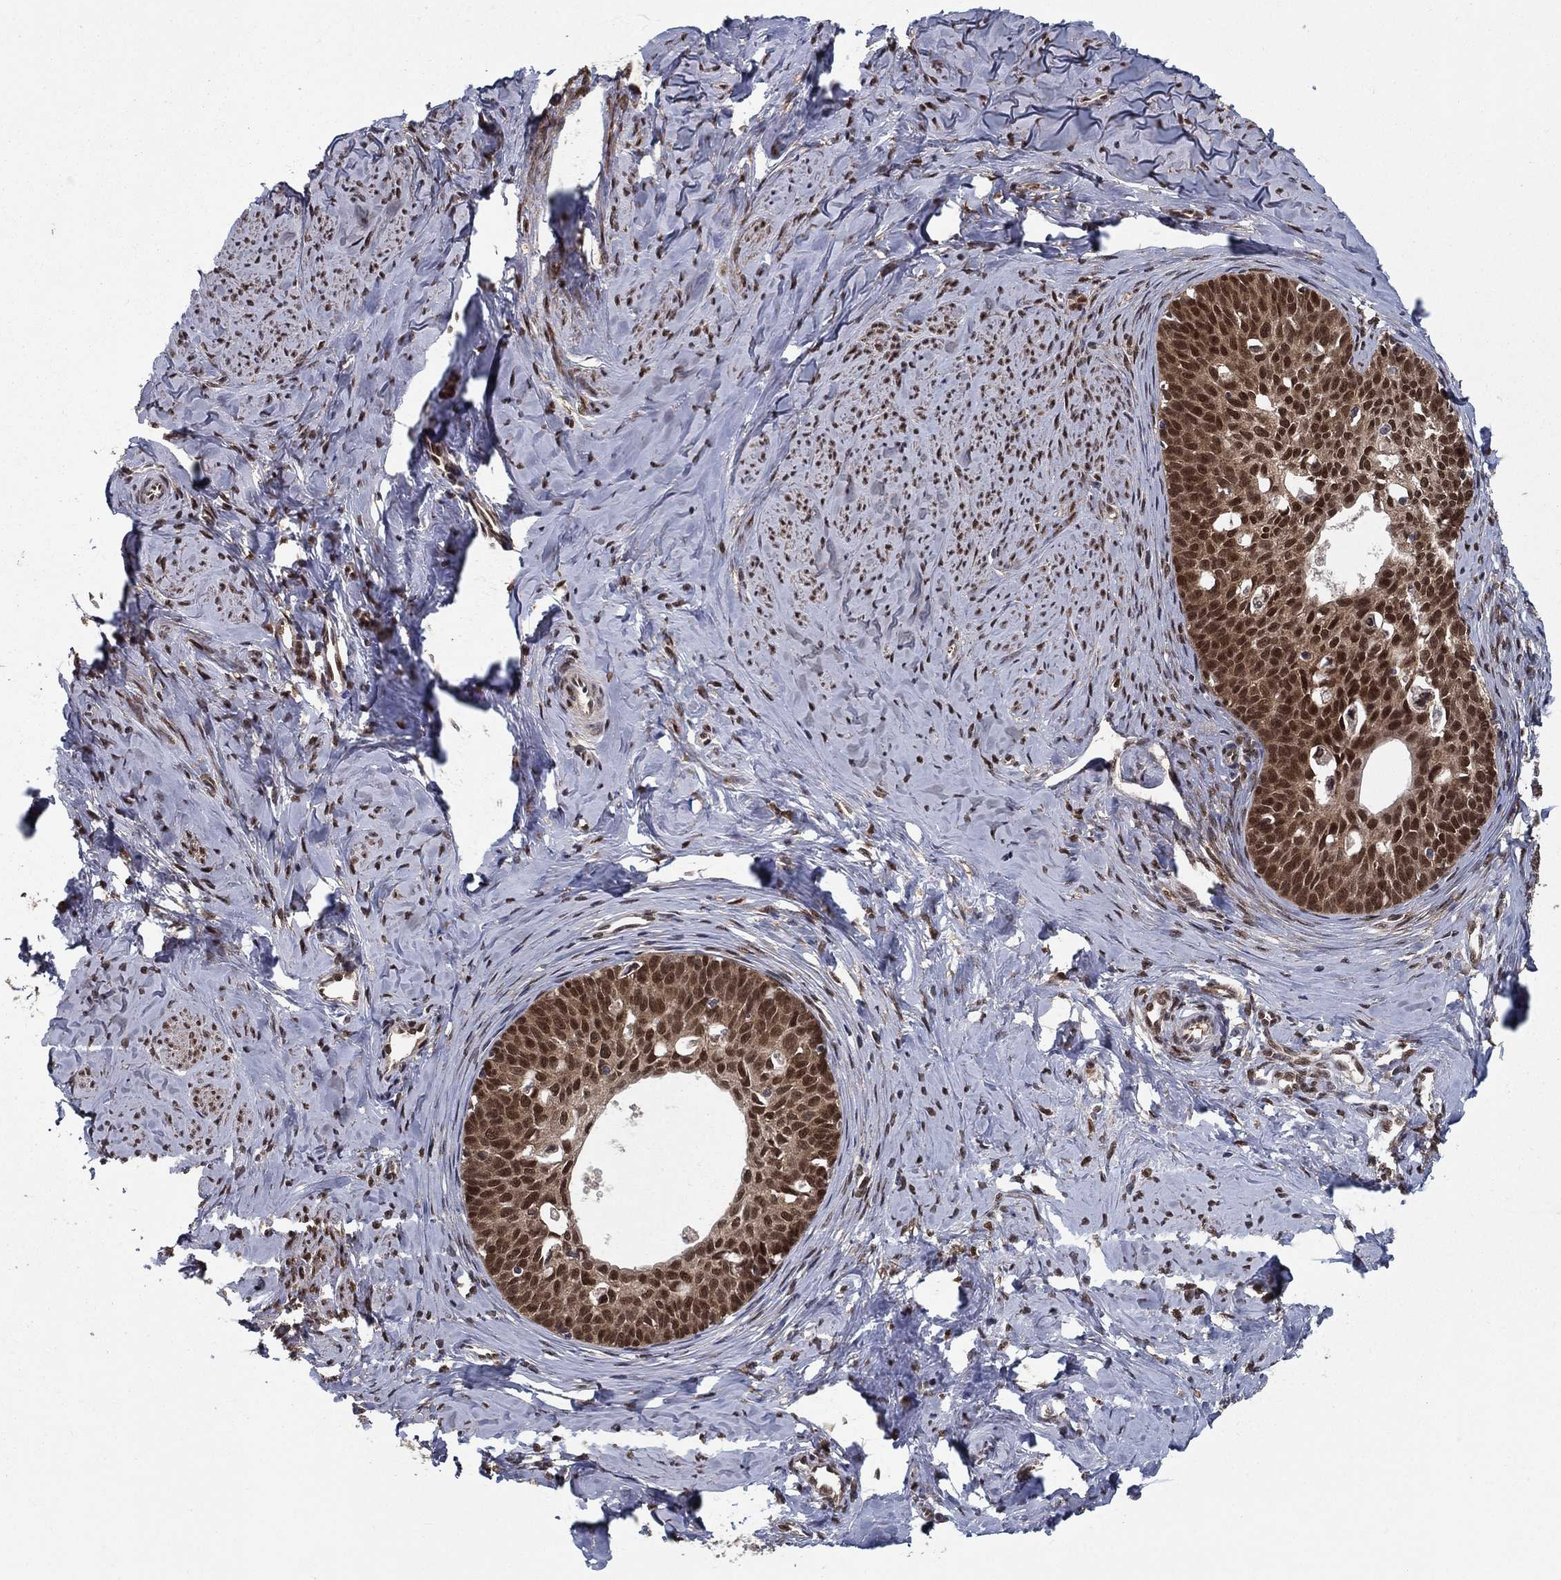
{"staining": {"intensity": "strong", "quantity": ">75%", "location": "cytoplasmic/membranous,nuclear"}, "tissue": "cervical cancer", "cell_type": "Tumor cells", "image_type": "cancer", "snomed": [{"axis": "morphology", "description": "Squamous cell carcinoma, NOS"}, {"axis": "topography", "description": "Cervix"}], "caption": "Immunohistochemical staining of human cervical squamous cell carcinoma reveals strong cytoplasmic/membranous and nuclear protein staining in about >75% of tumor cells. The staining was performed using DAB (3,3'-diaminobenzidine), with brown indicating positive protein expression. Nuclei are stained blue with hematoxylin.", "gene": "CARM1", "patient": {"sex": "female", "age": 51}}